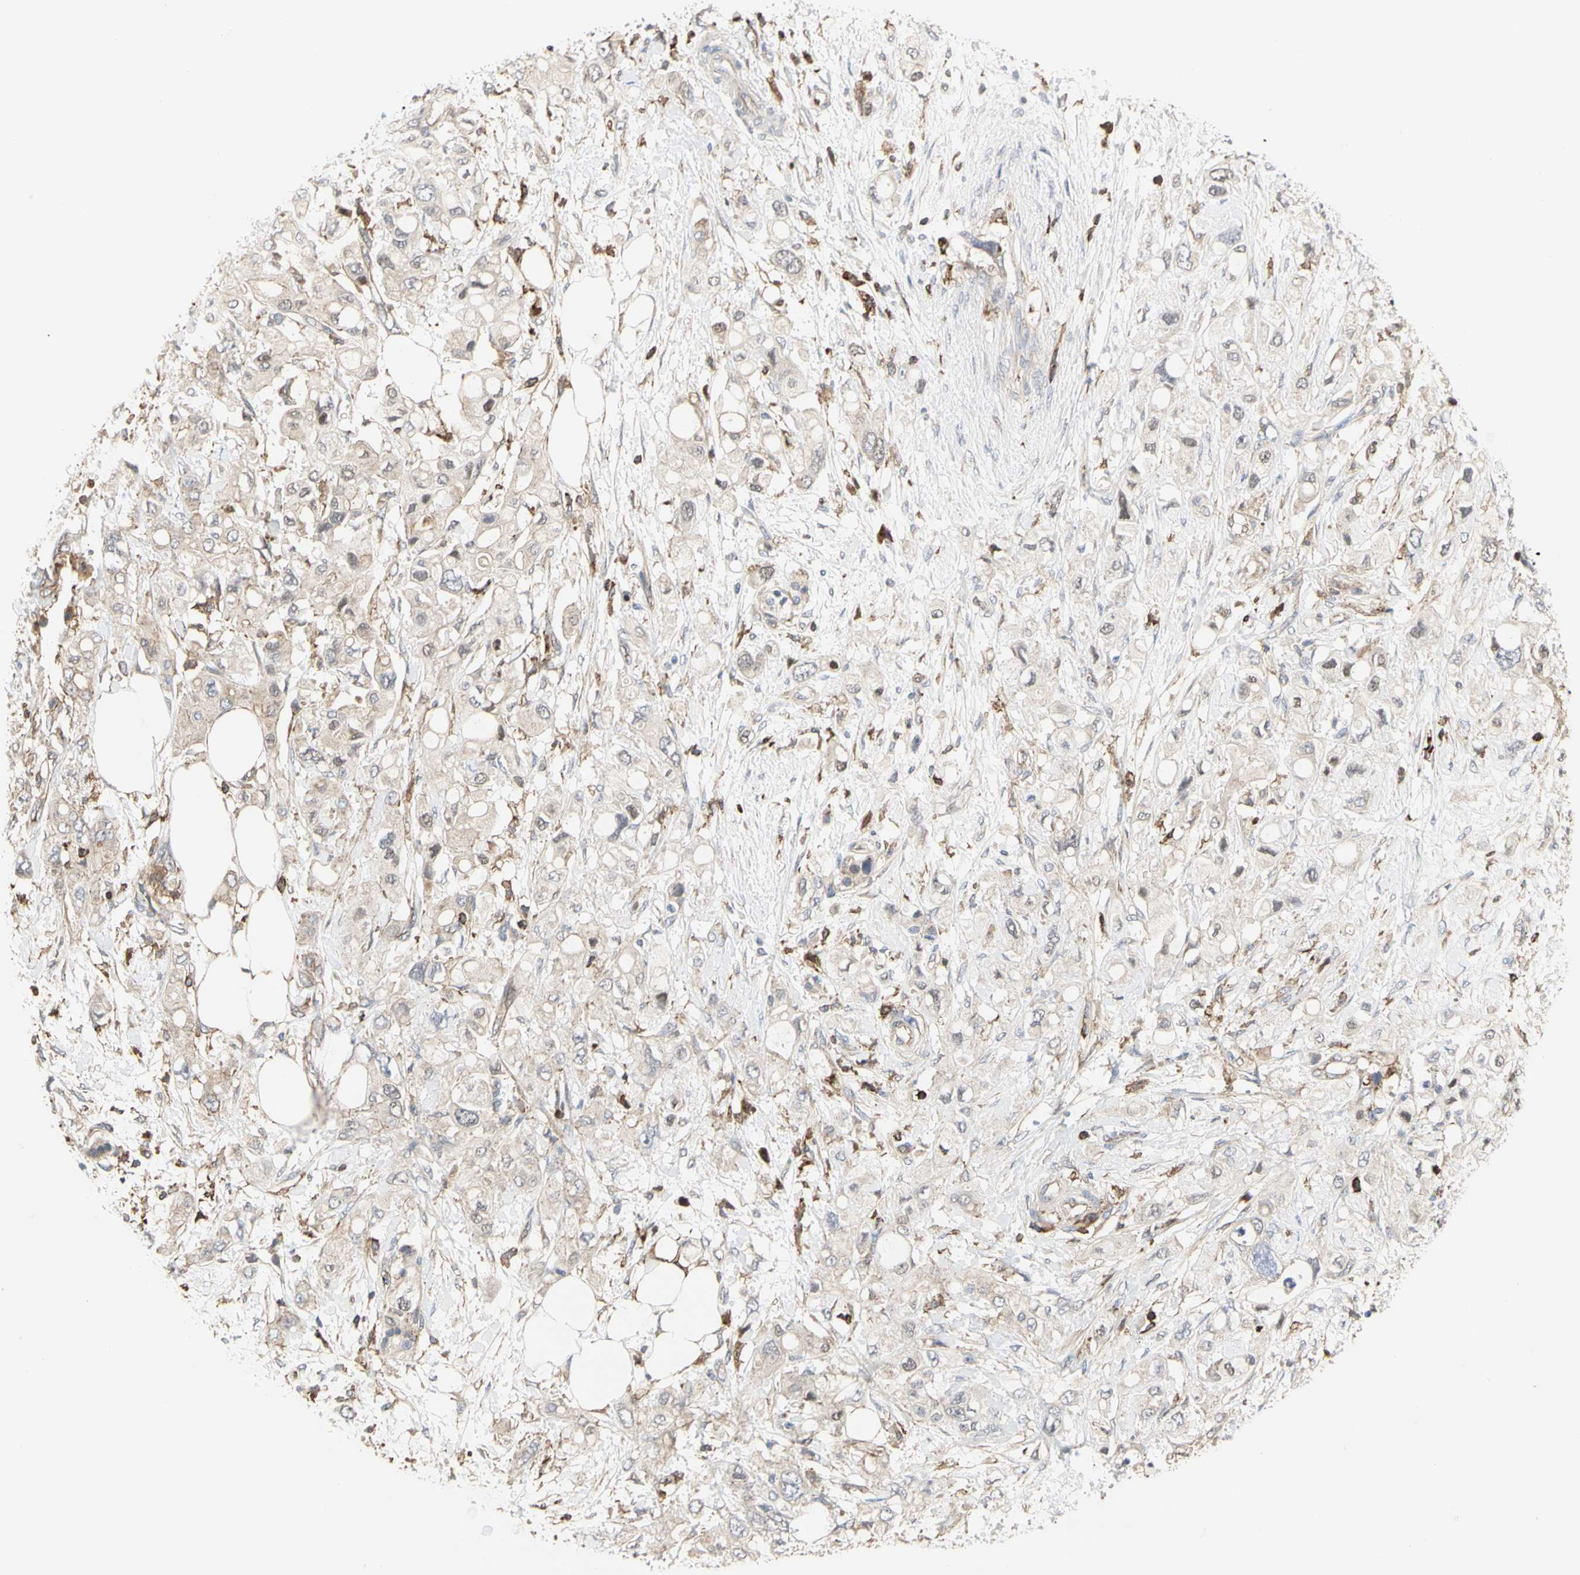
{"staining": {"intensity": "negative", "quantity": "none", "location": "none"}, "tissue": "pancreatic cancer", "cell_type": "Tumor cells", "image_type": "cancer", "snomed": [{"axis": "morphology", "description": "Adenocarcinoma, NOS"}, {"axis": "topography", "description": "Pancreas"}], "caption": "DAB (3,3'-diaminobenzidine) immunohistochemical staining of human adenocarcinoma (pancreatic) exhibits no significant expression in tumor cells.", "gene": "NAPG", "patient": {"sex": "female", "age": 56}}